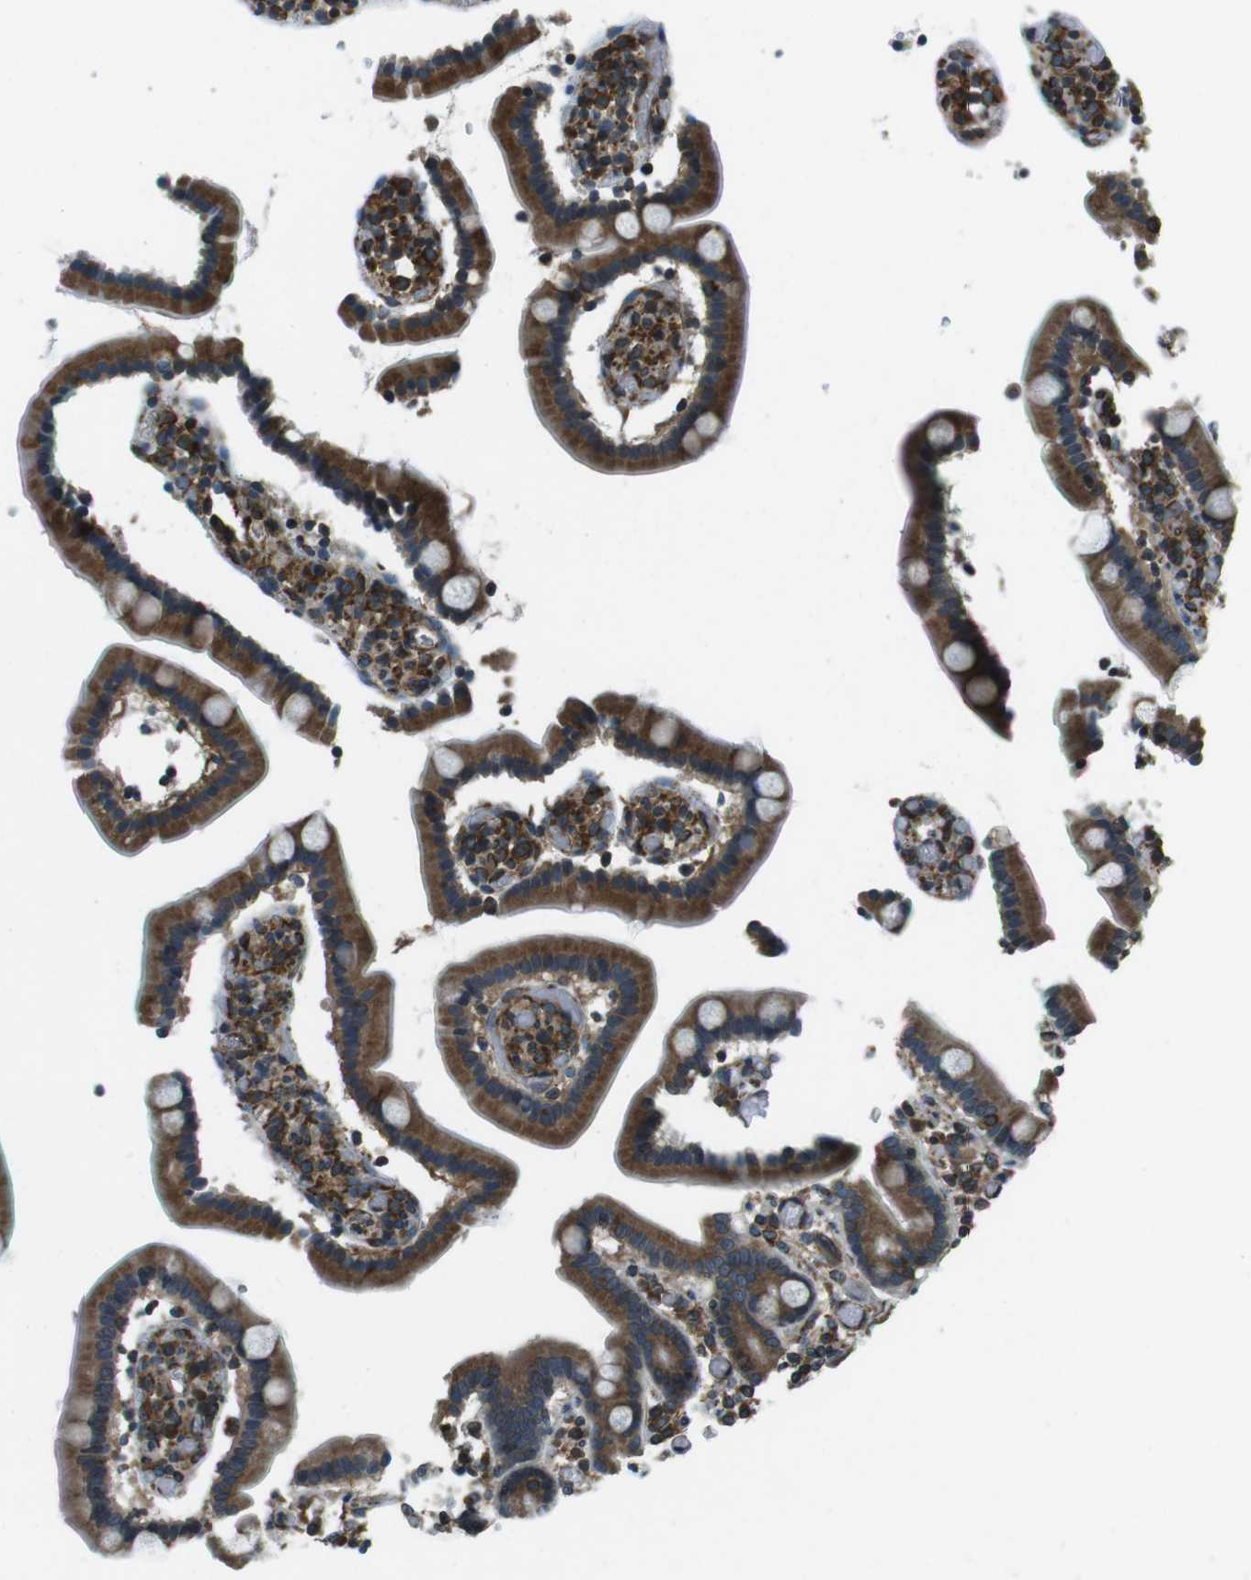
{"staining": {"intensity": "strong", "quantity": ">75%", "location": "cytoplasmic/membranous"}, "tissue": "duodenum", "cell_type": "Glandular cells", "image_type": "normal", "snomed": [{"axis": "morphology", "description": "Normal tissue, NOS"}, {"axis": "topography", "description": "Duodenum"}], "caption": "Duodenum stained with IHC reveals strong cytoplasmic/membranous positivity in approximately >75% of glandular cells.", "gene": "KTN1", "patient": {"sex": "female", "age": 53}}